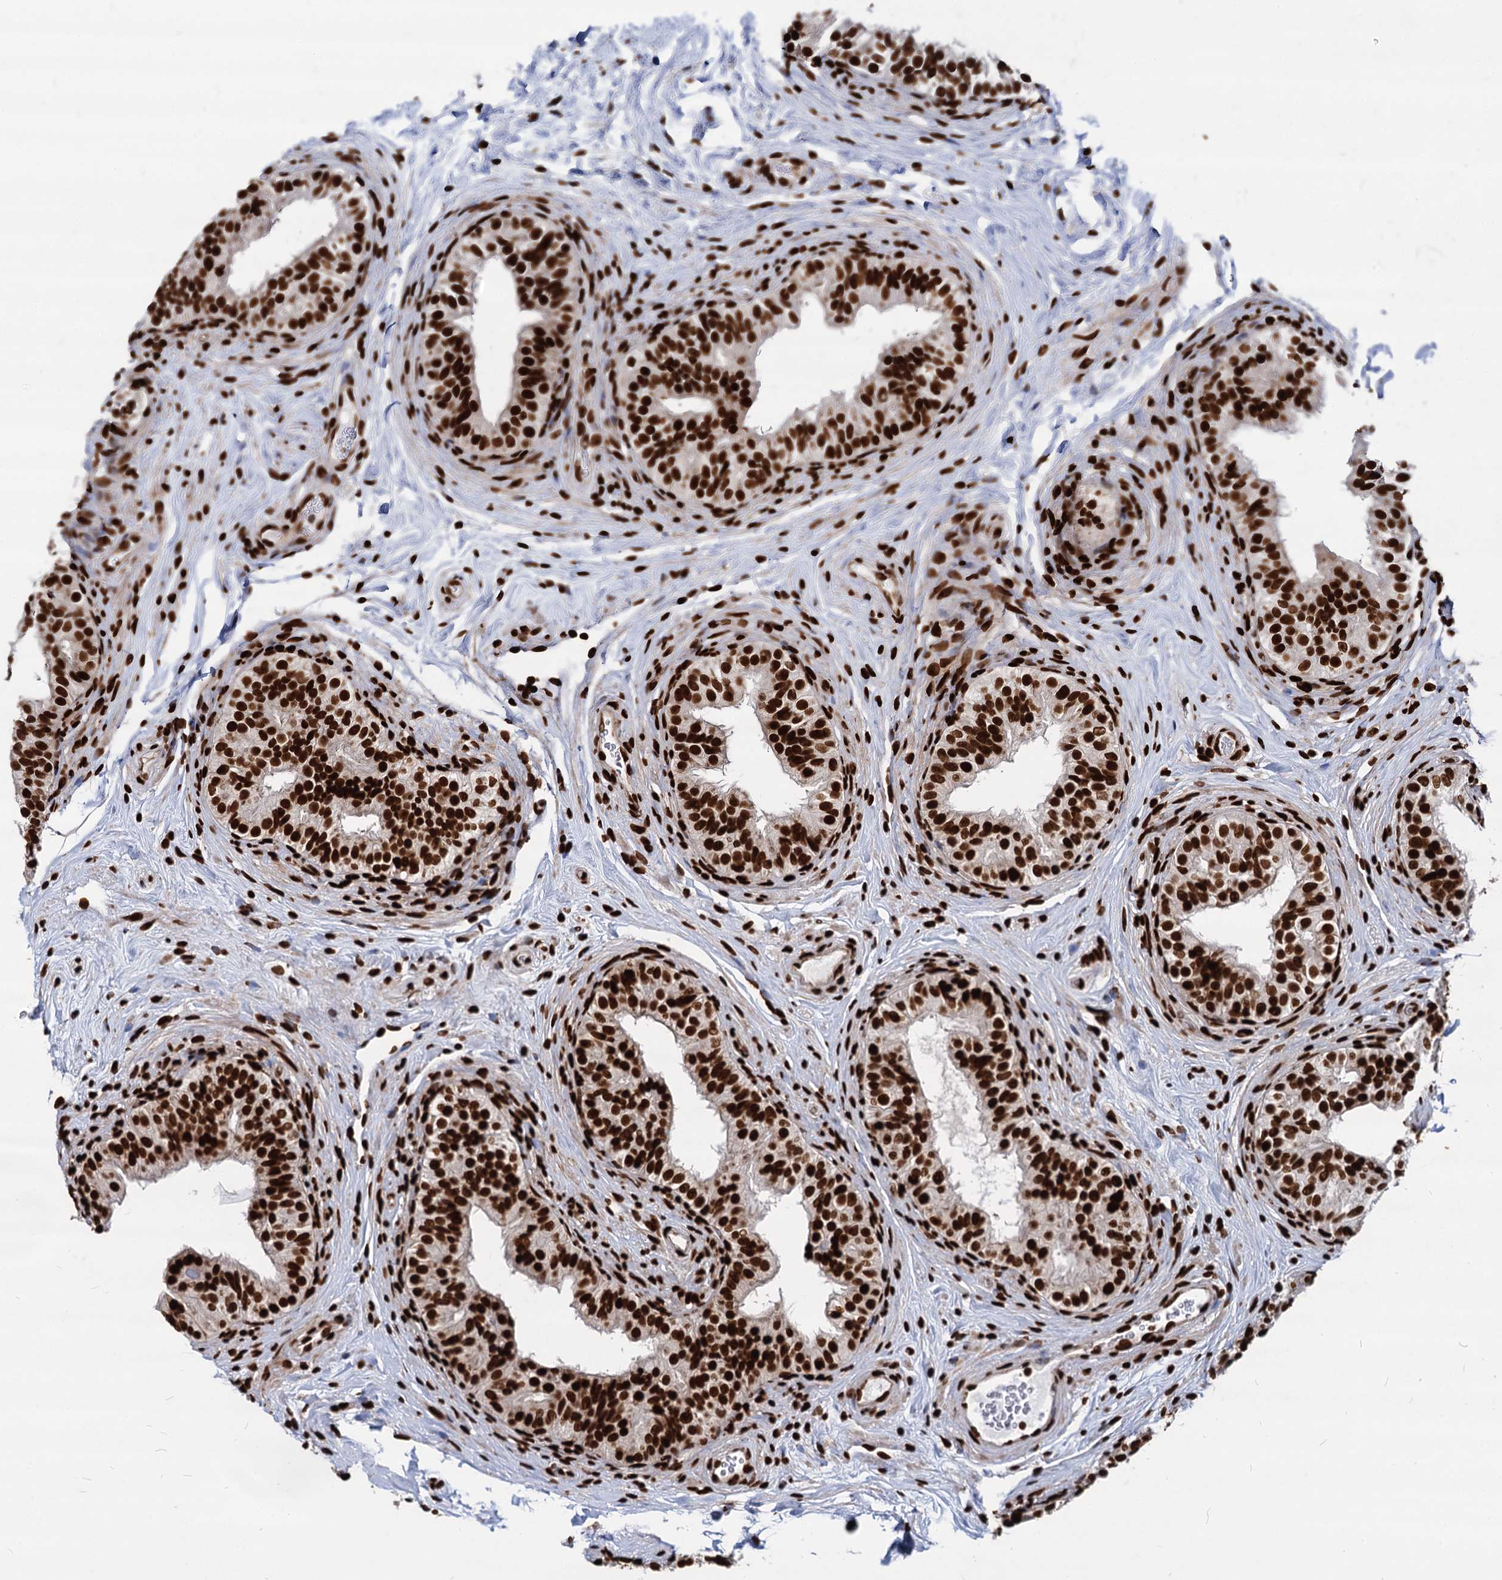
{"staining": {"intensity": "strong", "quantity": ">75%", "location": "nuclear"}, "tissue": "epididymis", "cell_type": "Glandular cells", "image_type": "normal", "snomed": [{"axis": "morphology", "description": "Normal tissue, NOS"}, {"axis": "topography", "description": "Epididymis"}], "caption": "Immunohistochemistry of benign human epididymis exhibits high levels of strong nuclear positivity in about >75% of glandular cells.", "gene": "MECP2", "patient": {"sex": "male", "age": 49}}